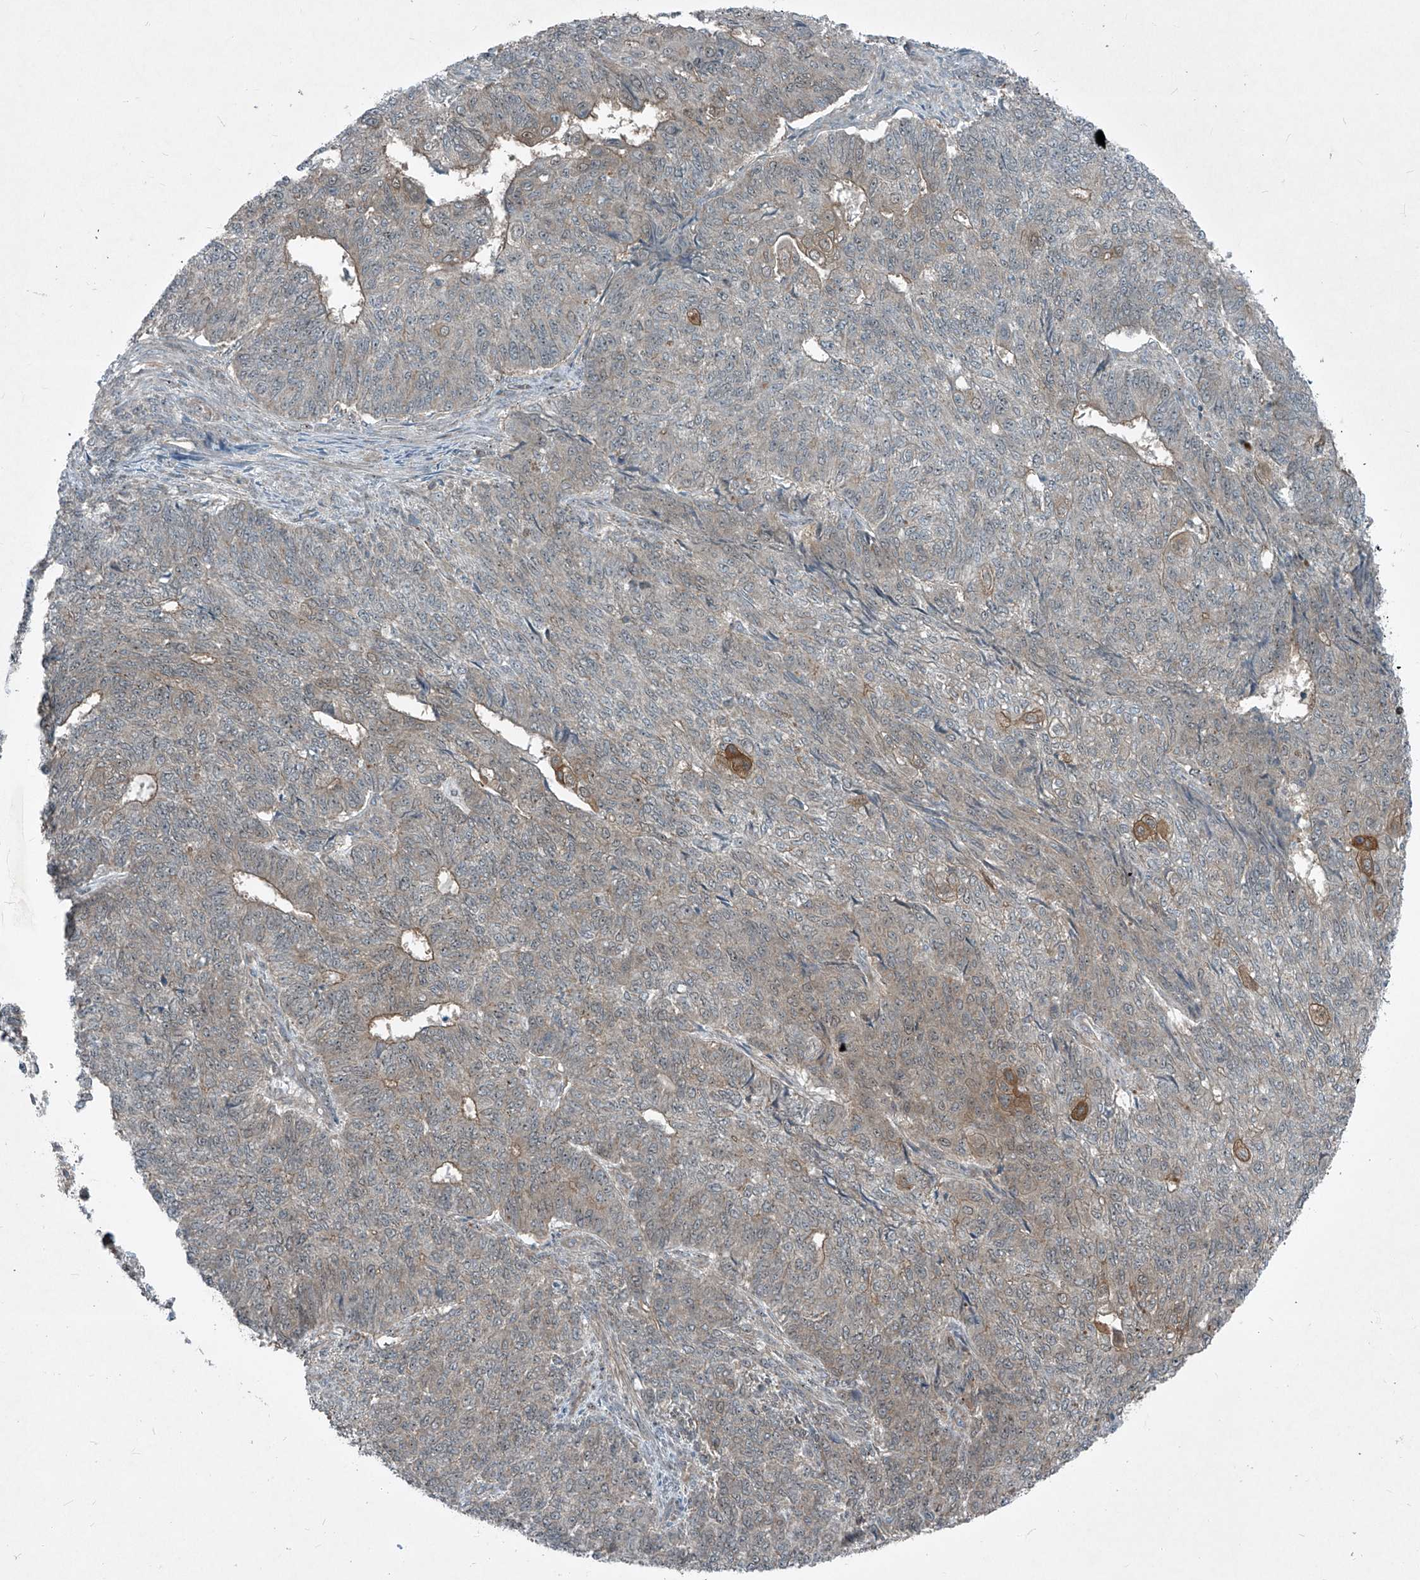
{"staining": {"intensity": "weak", "quantity": "<25%", "location": "cytoplasmic/membranous"}, "tissue": "endometrial cancer", "cell_type": "Tumor cells", "image_type": "cancer", "snomed": [{"axis": "morphology", "description": "Adenocarcinoma, NOS"}, {"axis": "topography", "description": "Endometrium"}], "caption": "A high-resolution histopathology image shows immunohistochemistry (IHC) staining of endometrial adenocarcinoma, which exhibits no significant staining in tumor cells.", "gene": "PPCS", "patient": {"sex": "female", "age": 32}}